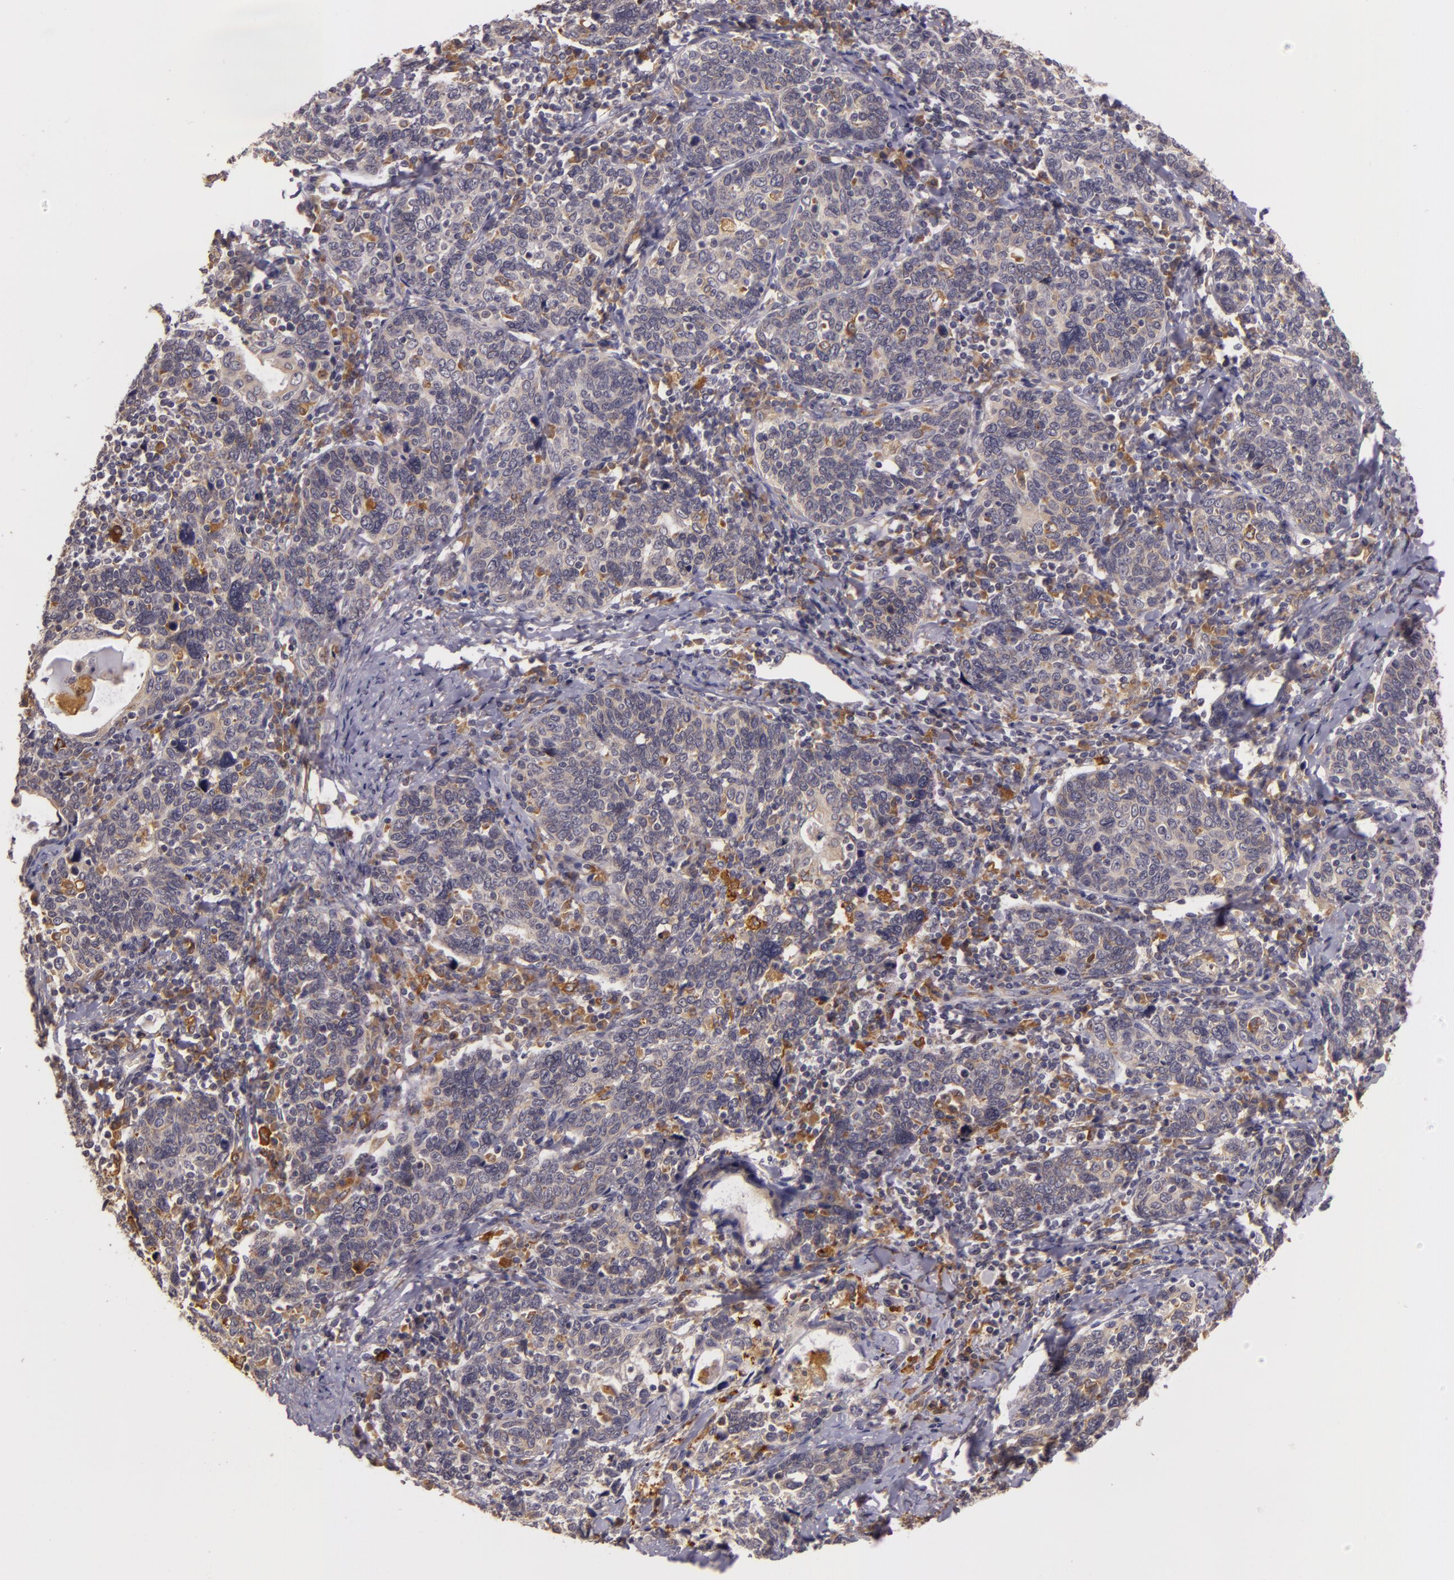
{"staining": {"intensity": "weak", "quantity": ">75%", "location": "cytoplasmic/membranous"}, "tissue": "cervical cancer", "cell_type": "Tumor cells", "image_type": "cancer", "snomed": [{"axis": "morphology", "description": "Squamous cell carcinoma, NOS"}, {"axis": "topography", "description": "Cervix"}], "caption": "DAB (3,3'-diaminobenzidine) immunohistochemical staining of cervical cancer shows weak cytoplasmic/membranous protein staining in approximately >75% of tumor cells. (Brightfield microscopy of DAB IHC at high magnification).", "gene": "PPP1R3F", "patient": {"sex": "female", "age": 41}}